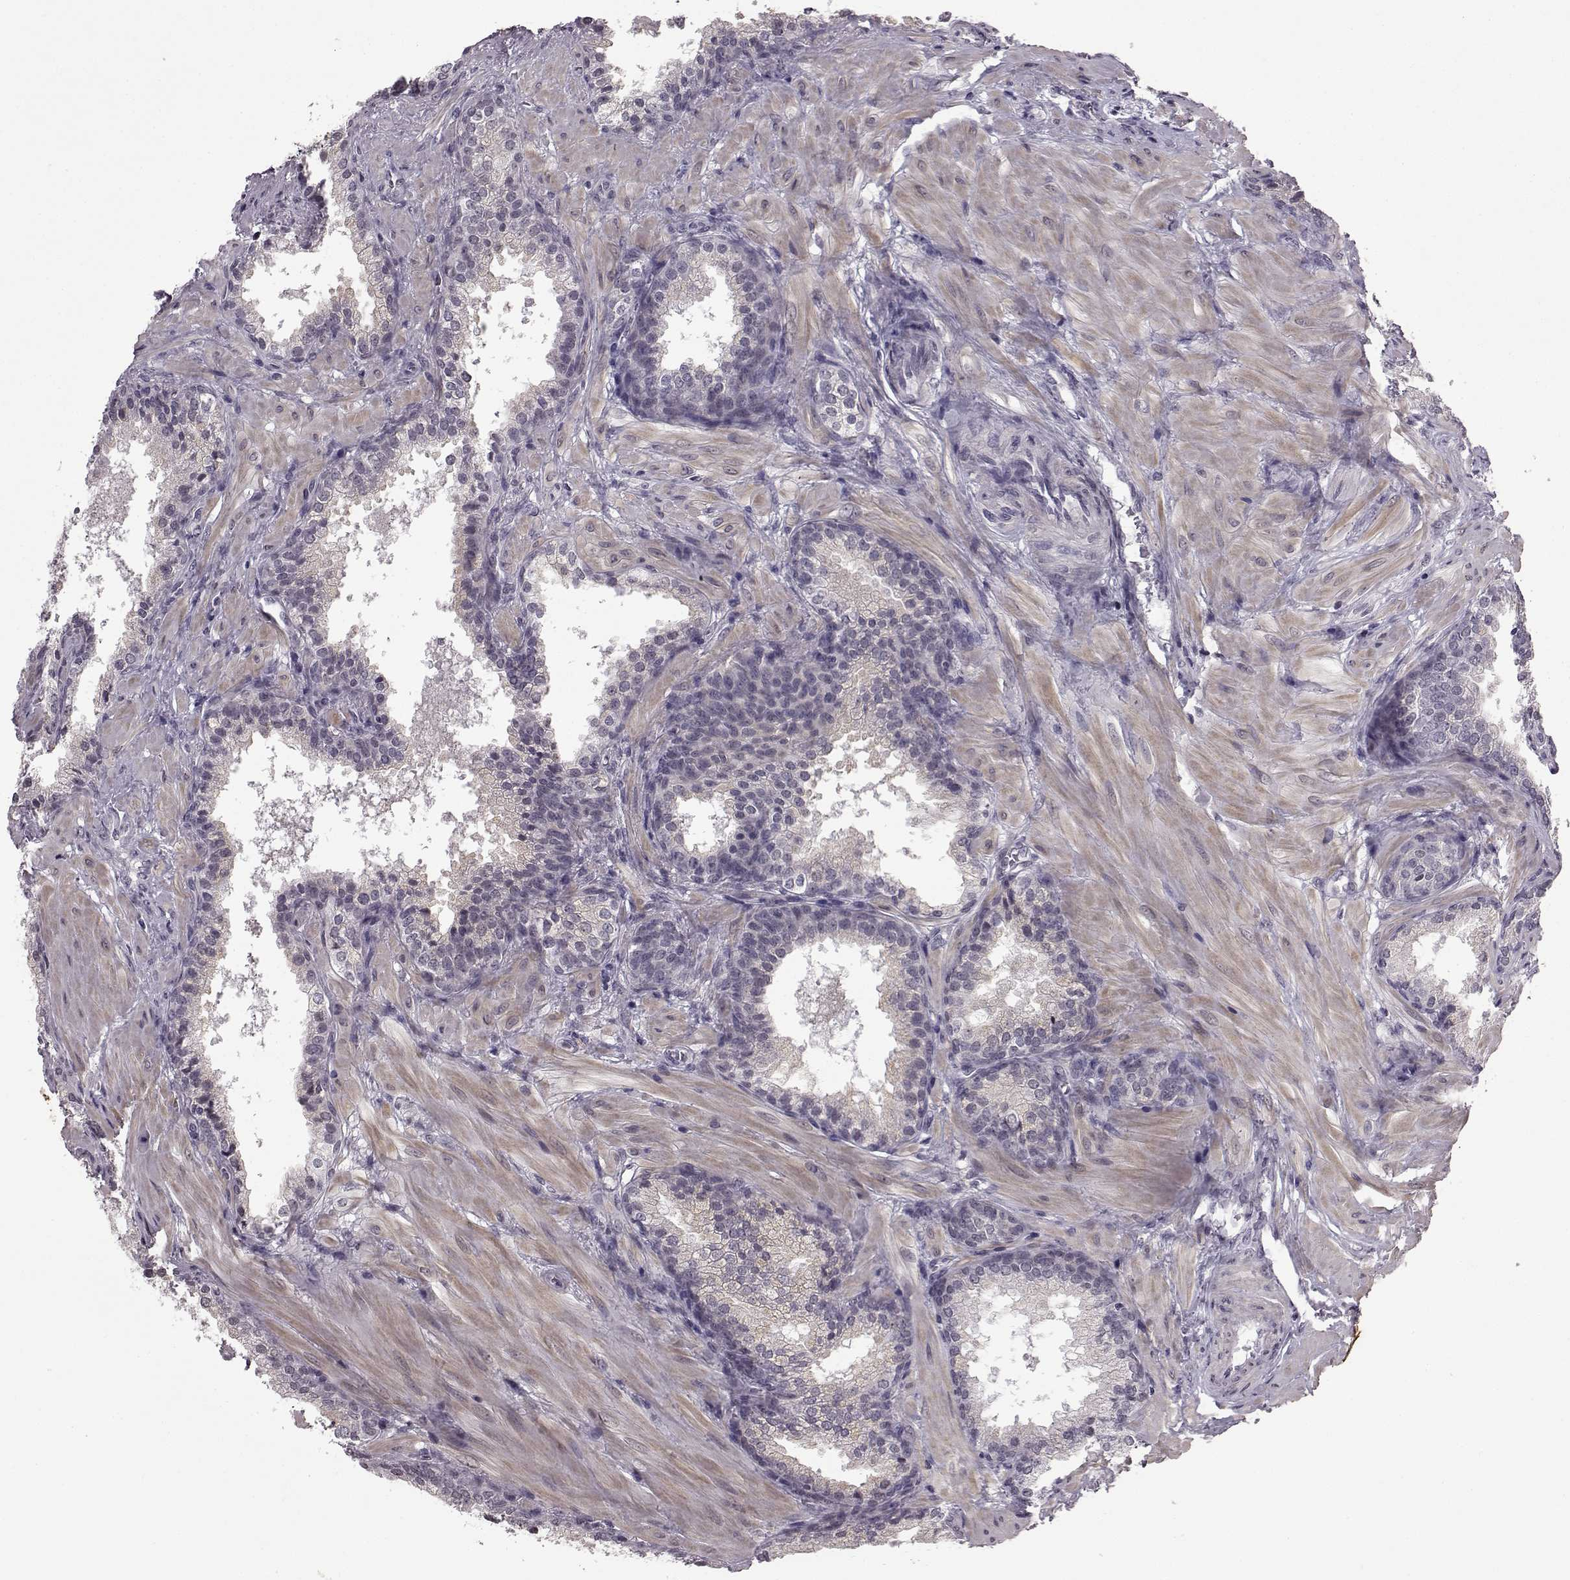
{"staining": {"intensity": "negative", "quantity": "none", "location": "none"}, "tissue": "prostate cancer", "cell_type": "Tumor cells", "image_type": "cancer", "snomed": [{"axis": "morphology", "description": "Adenocarcinoma, Low grade"}, {"axis": "topography", "description": "Prostate"}], "caption": "Tumor cells are negative for brown protein staining in adenocarcinoma (low-grade) (prostate).", "gene": "SLC28A2", "patient": {"sex": "male", "age": 56}}